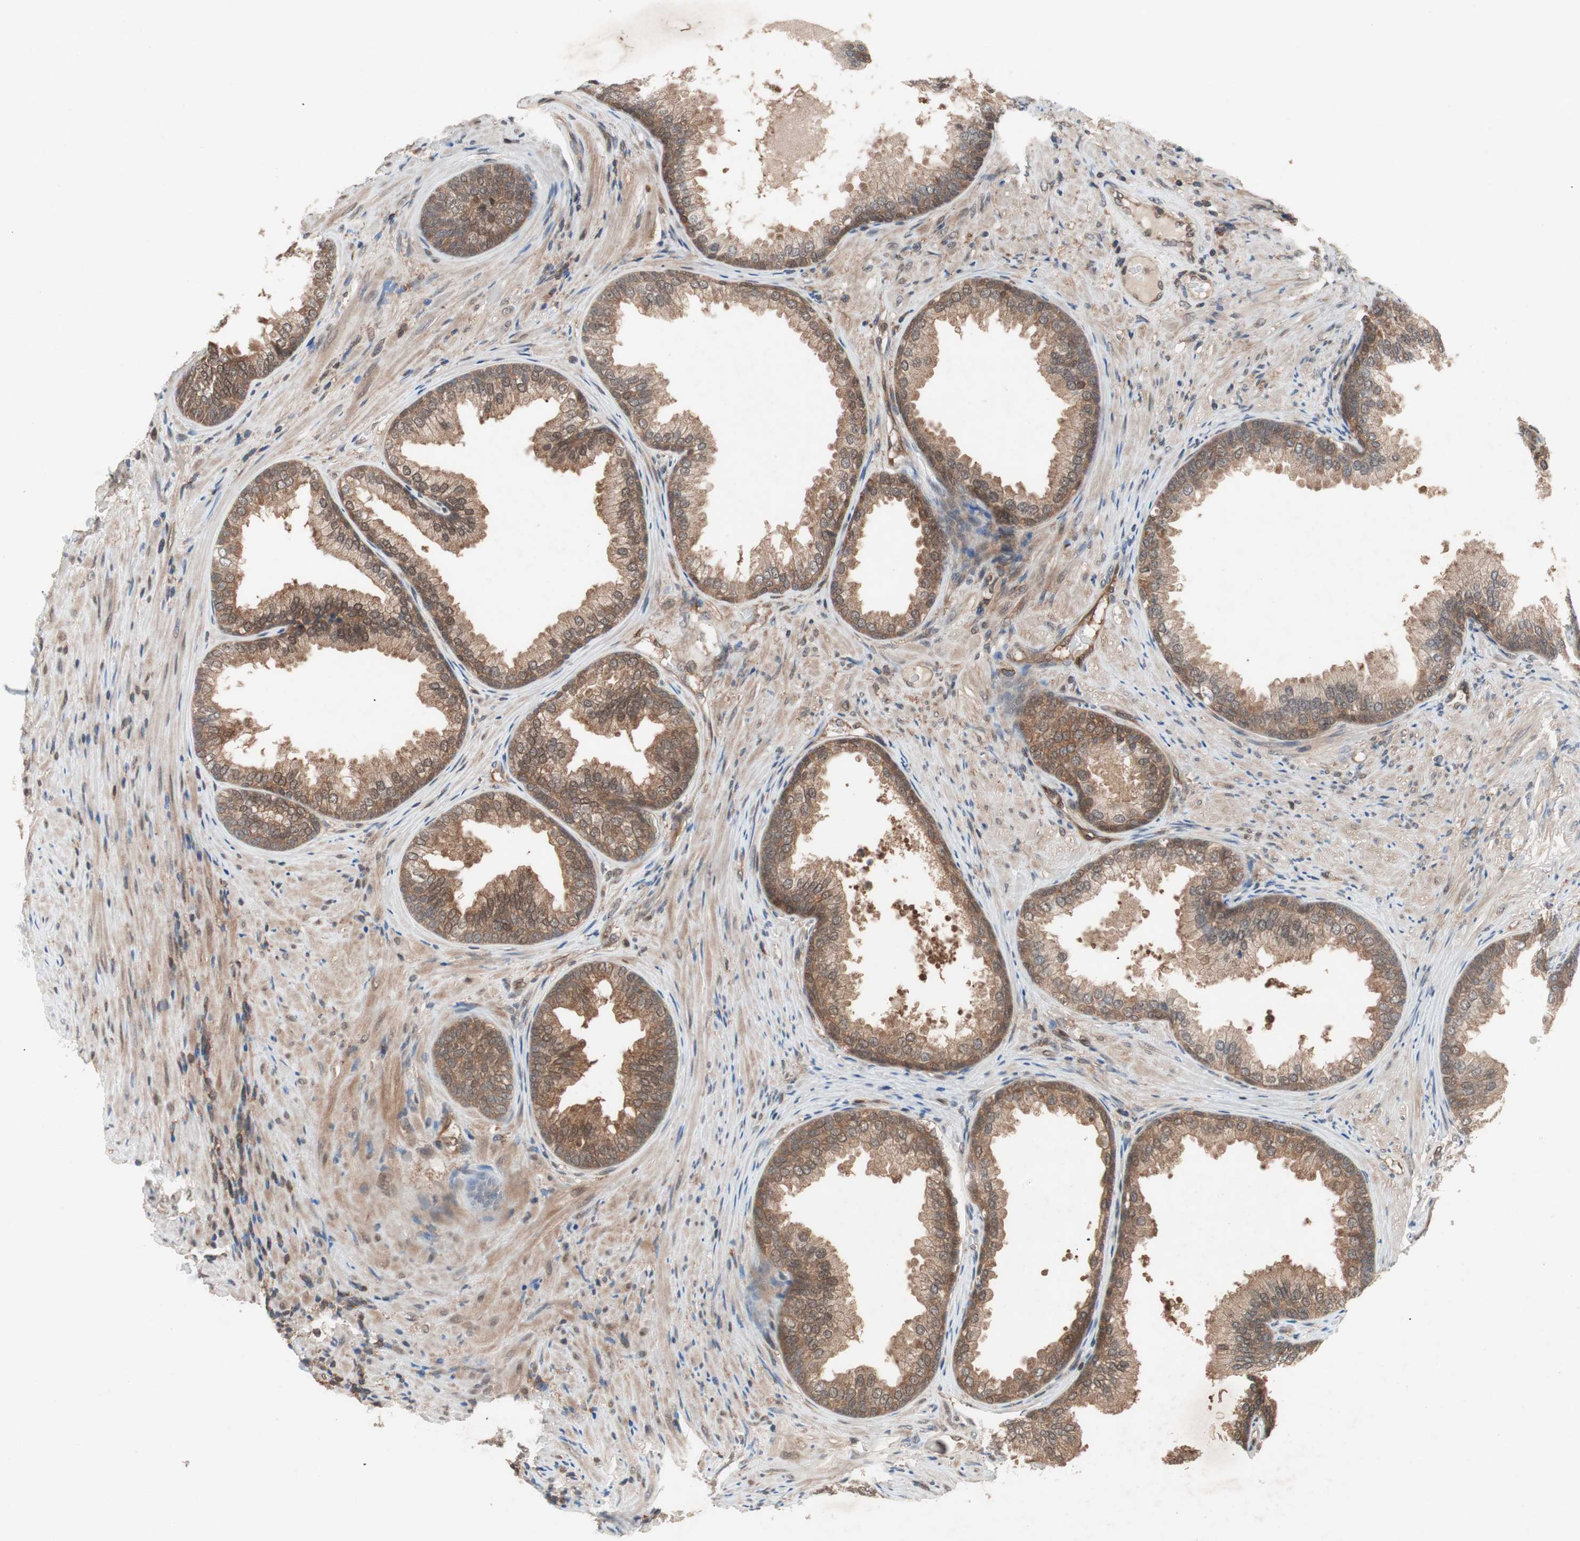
{"staining": {"intensity": "moderate", "quantity": ">75%", "location": "cytoplasmic/membranous"}, "tissue": "prostate", "cell_type": "Glandular cells", "image_type": "normal", "snomed": [{"axis": "morphology", "description": "Normal tissue, NOS"}, {"axis": "topography", "description": "Prostate"}], "caption": "A medium amount of moderate cytoplasmic/membranous positivity is identified in approximately >75% of glandular cells in normal prostate.", "gene": "GALT", "patient": {"sex": "male", "age": 76}}